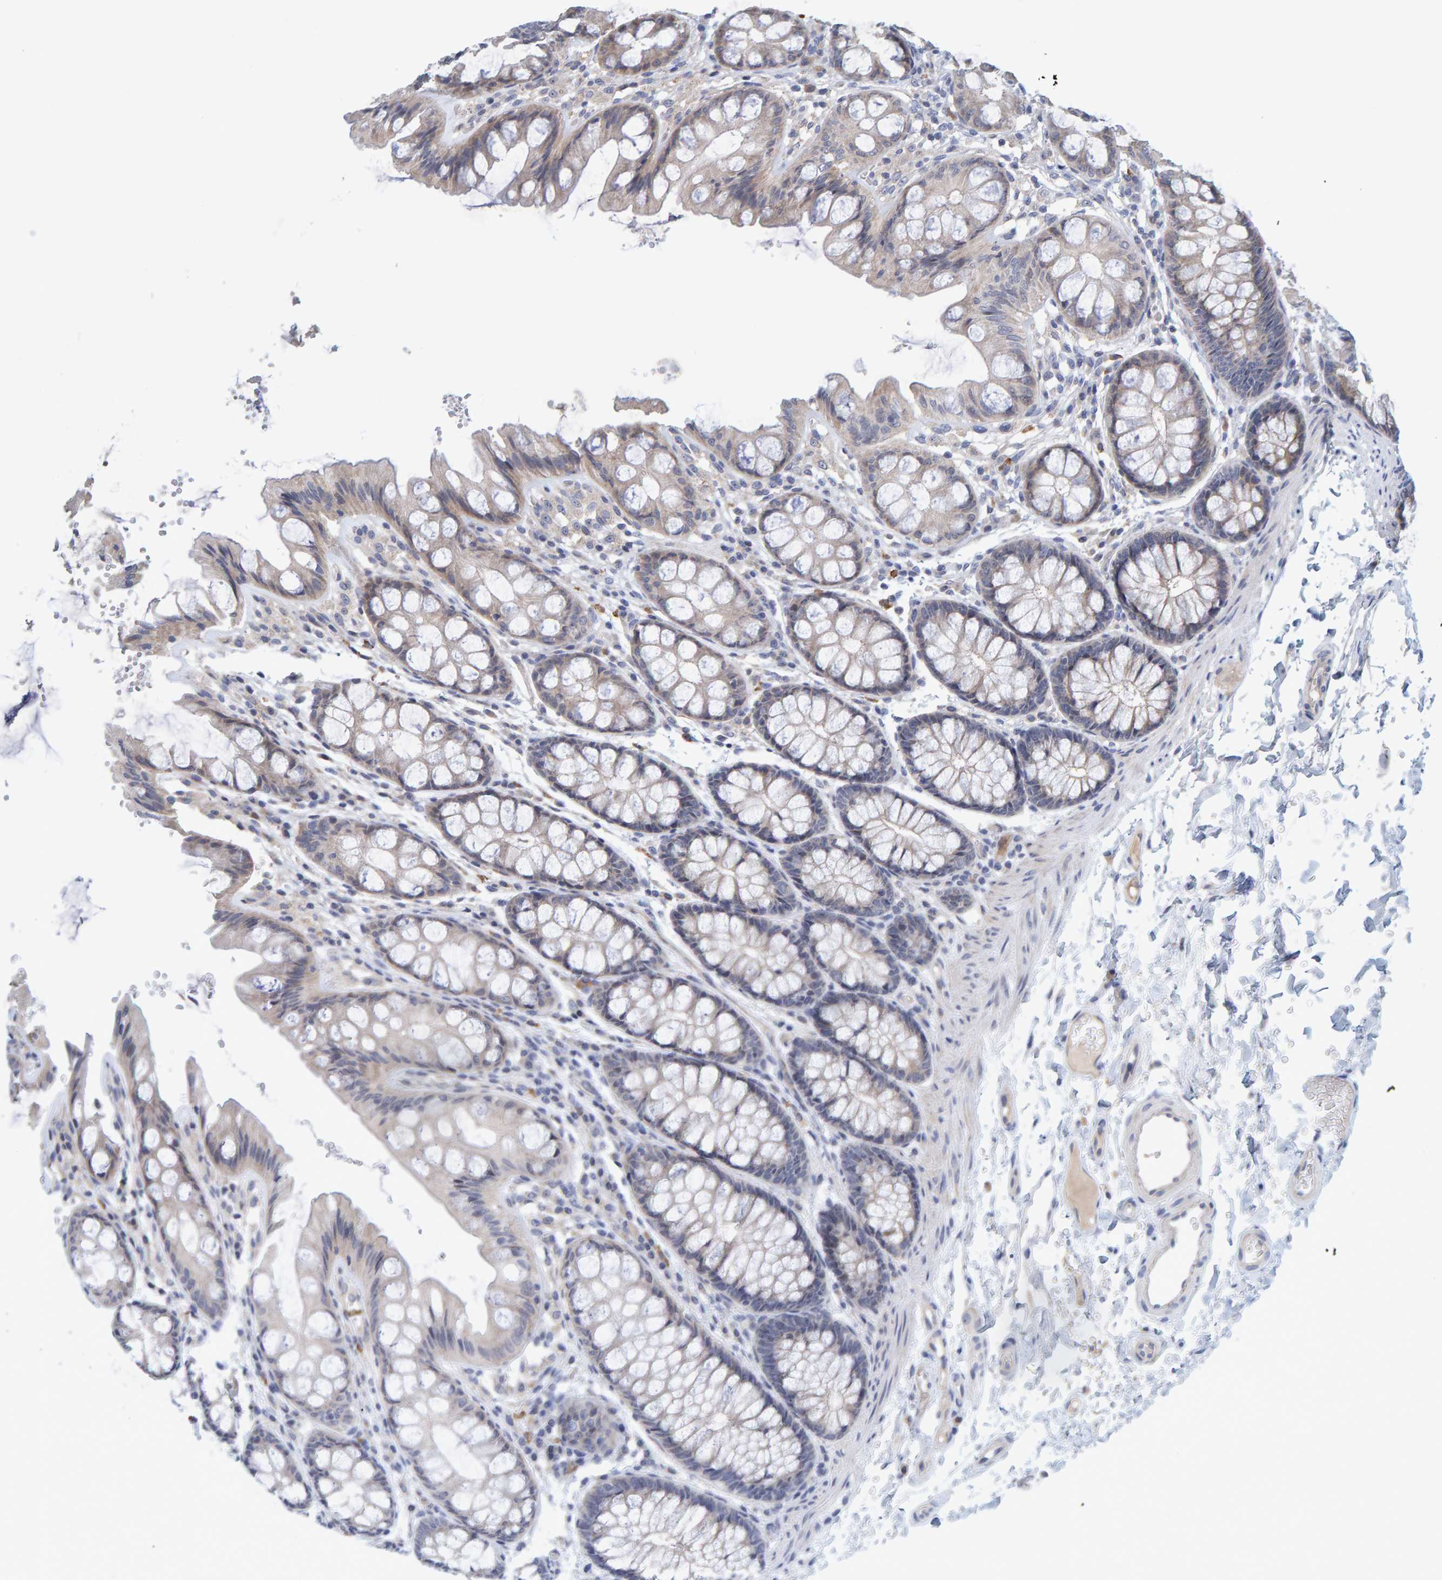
{"staining": {"intensity": "weak", "quantity": "25%-75%", "location": "cytoplasmic/membranous"}, "tissue": "colon", "cell_type": "Endothelial cells", "image_type": "normal", "snomed": [{"axis": "morphology", "description": "Normal tissue, NOS"}, {"axis": "topography", "description": "Colon"}], "caption": "A high-resolution histopathology image shows immunohistochemistry (IHC) staining of normal colon, which reveals weak cytoplasmic/membranous expression in about 25%-75% of endothelial cells. (DAB IHC with brightfield microscopy, high magnification).", "gene": "ZNF77", "patient": {"sex": "male", "age": 47}}